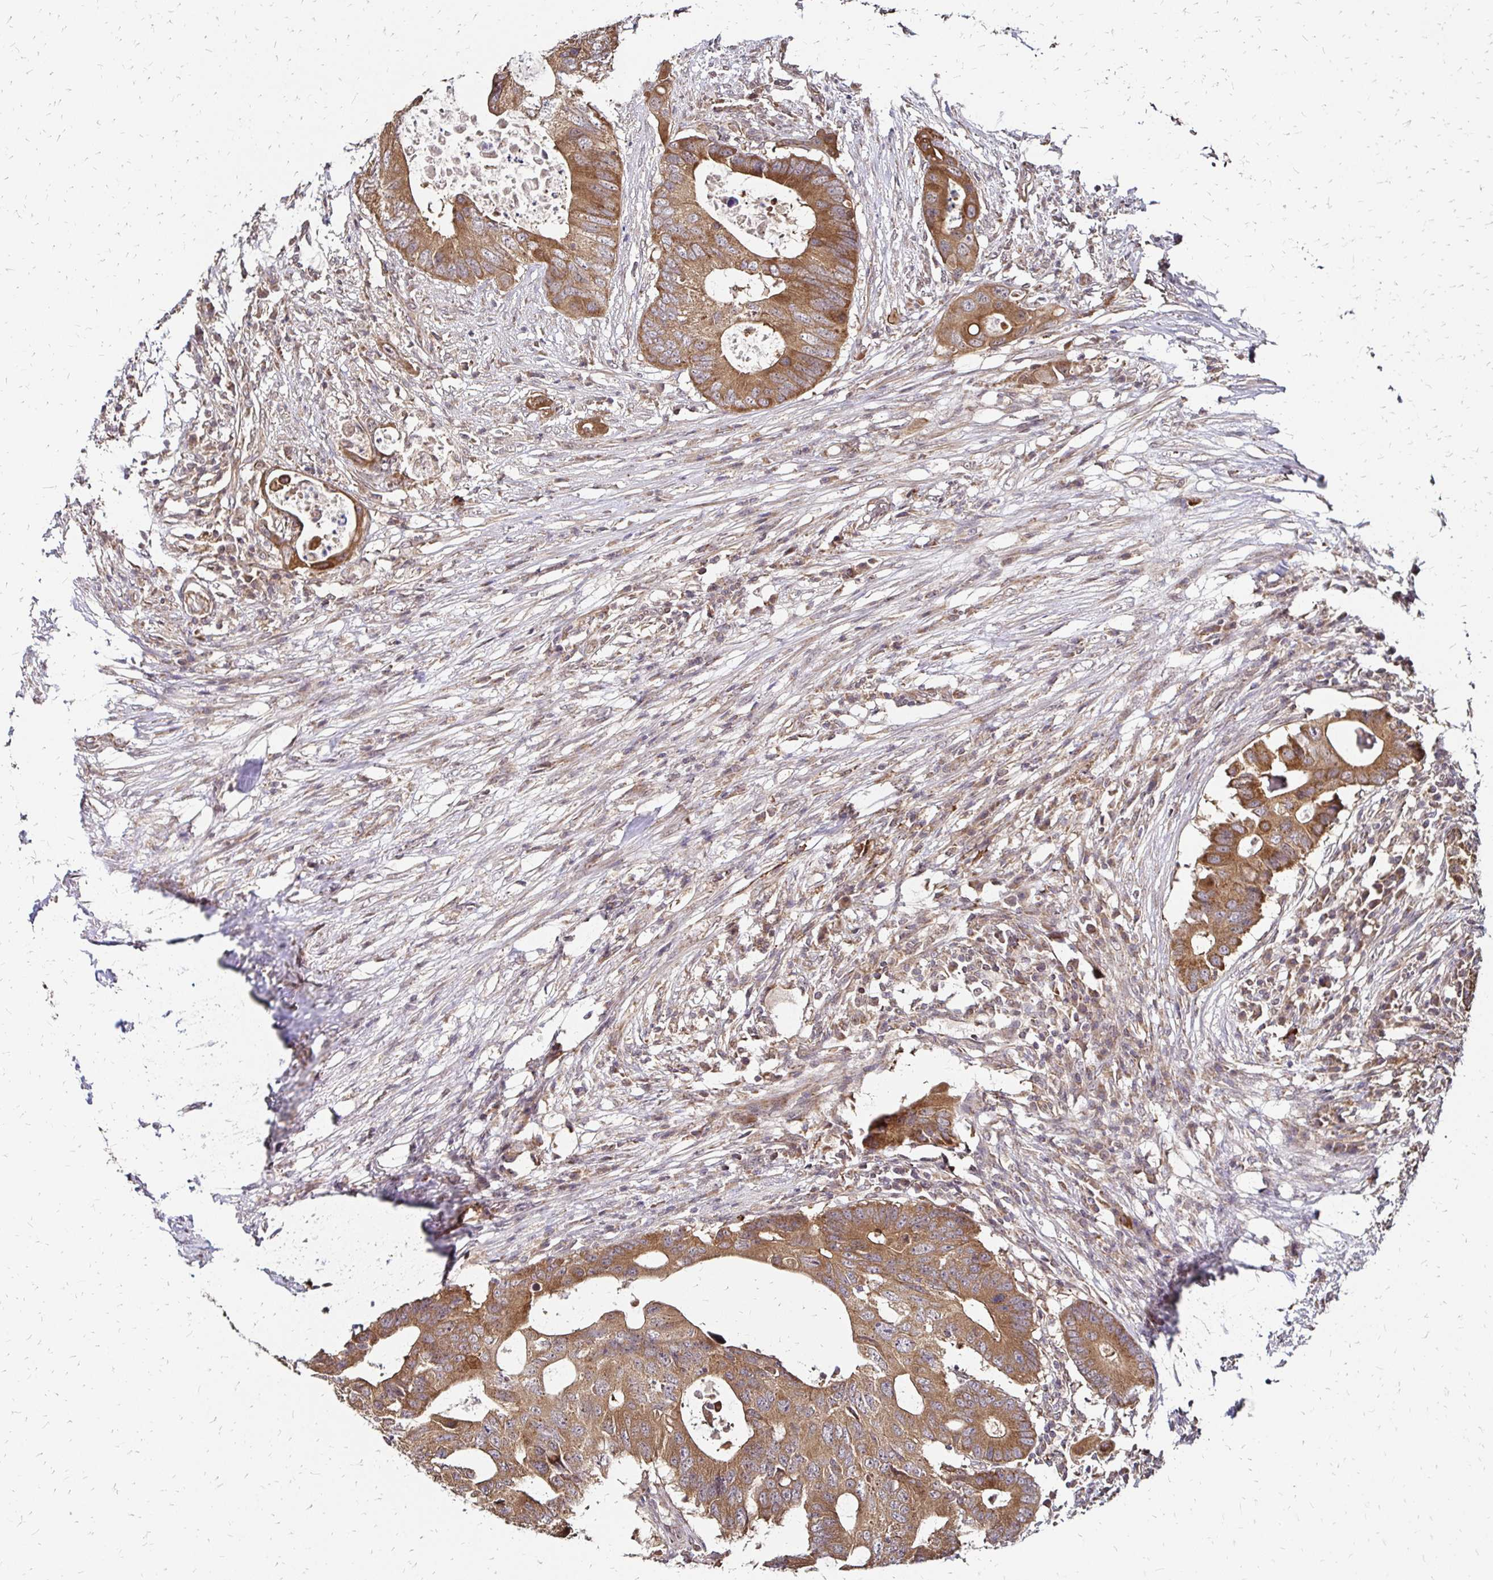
{"staining": {"intensity": "moderate", "quantity": ">75%", "location": "cytoplasmic/membranous"}, "tissue": "colorectal cancer", "cell_type": "Tumor cells", "image_type": "cancer", "snomed": [{"axis": "morphology", "description": "Adenocarcinoma, NOS"}, {"axis": "topography", "description": "Colon"}], "caption": "This photomicrograph reveals IHC staining of adenocarcinoma (colorectal), with medium moderate cytoplasmic/membranous staining in about >75% of tumor cells.", "gene": "ZW10", "patient": {"sex": "male", "age": 71}}